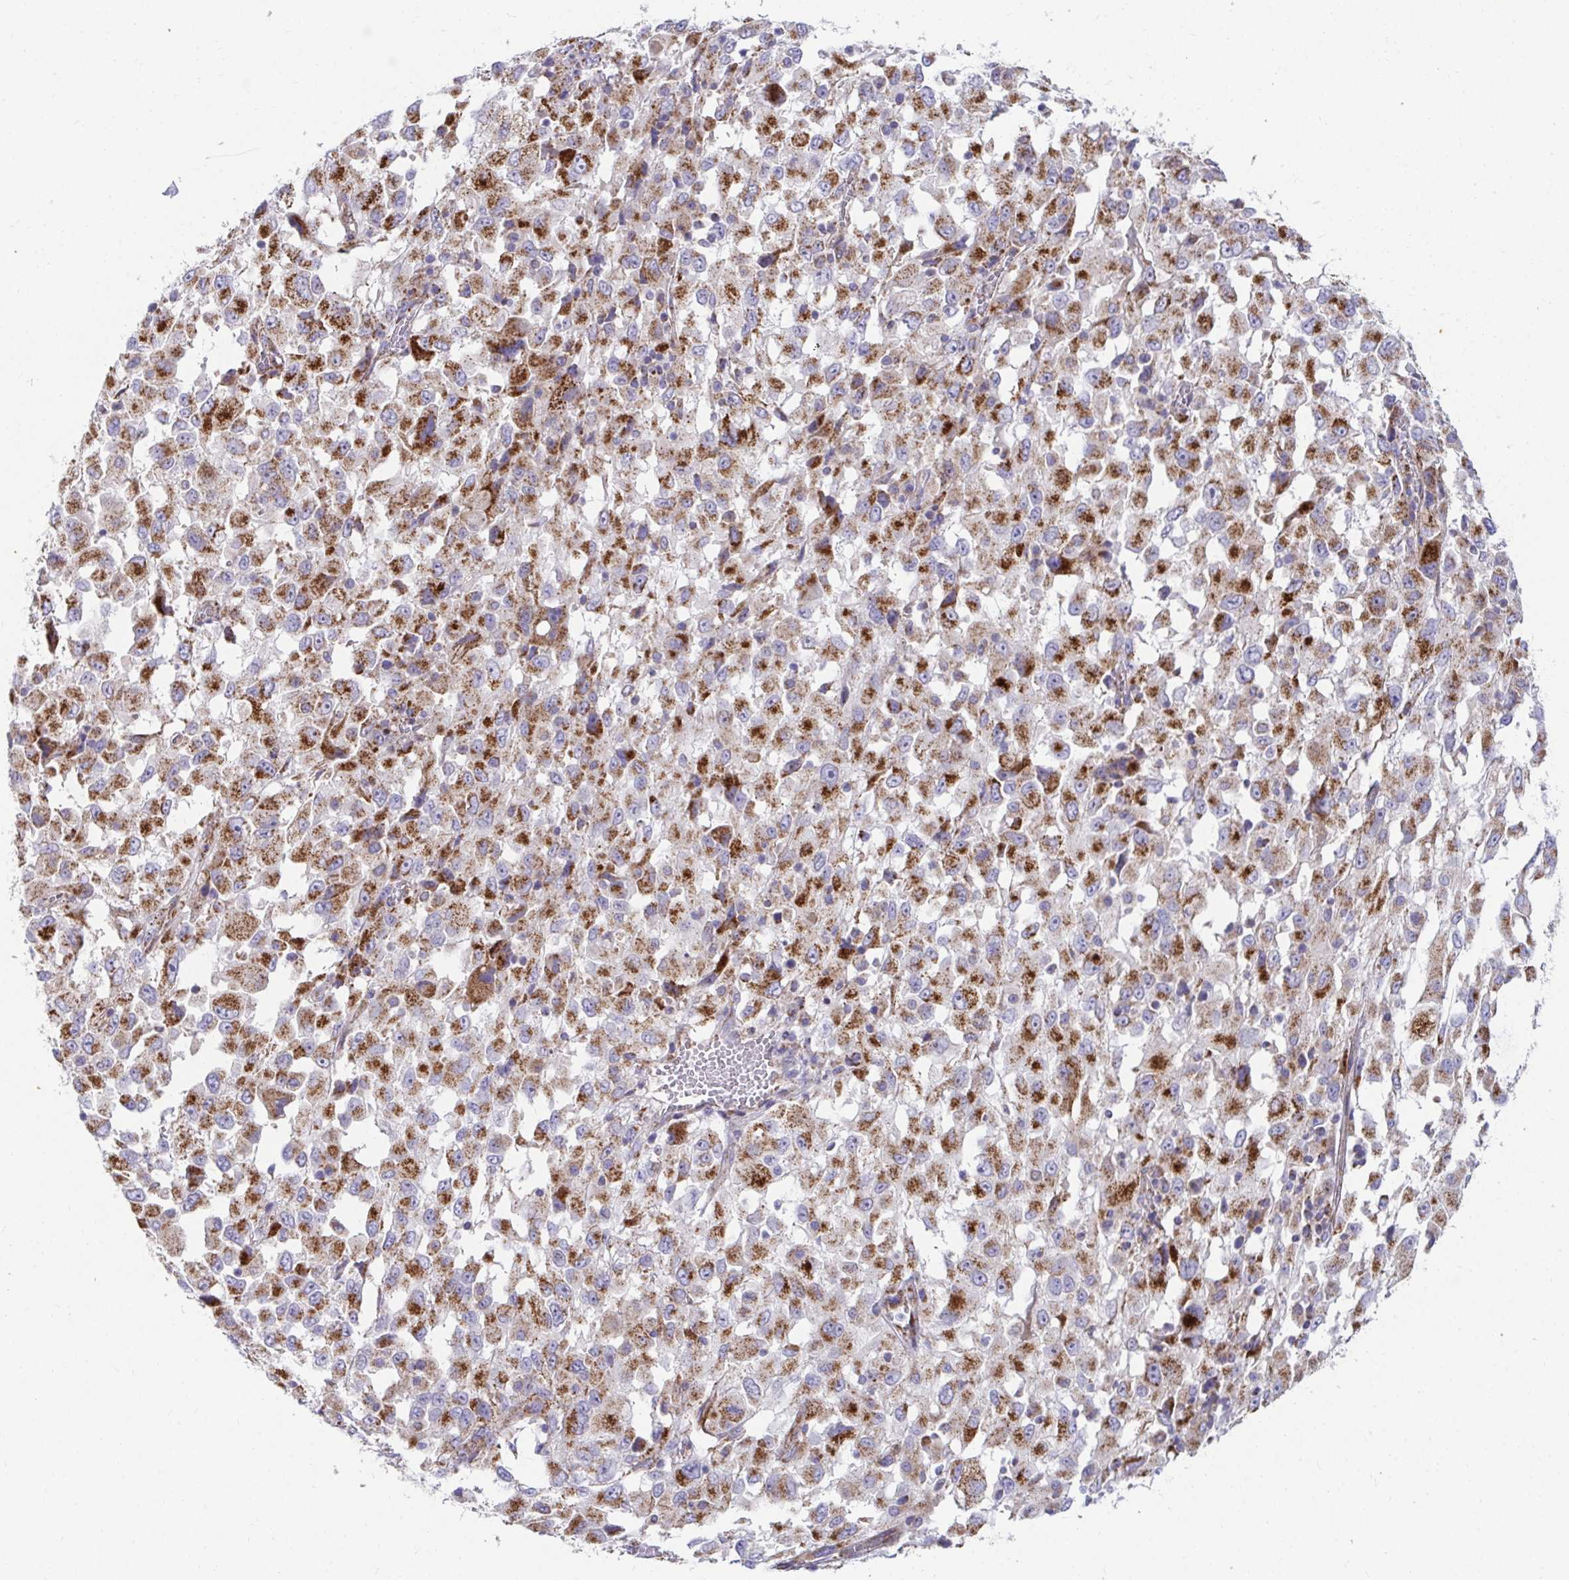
{"staining": {"intensity": "strong", "quantity": ">75%", "location": "cytoplasmic/membranous"}, "tissue": "melanoma", "cell_type": "Tumor cells", "image_type": "cancer", "snomed": [{"axis": "morphology", "description": "Malignant melanoma, Metastatic site"}, {"axis": "topography", "description": "Soft tissue"}], "caption": "IHC photomicrograph of human melanoma stained for a protein (brown), which exhibits high levels of strong cytoplasmic/membranous staining in about >75% of tumor cells.", "gene": "EXOC5", "patient": {"sex": "male", "age": 50}}